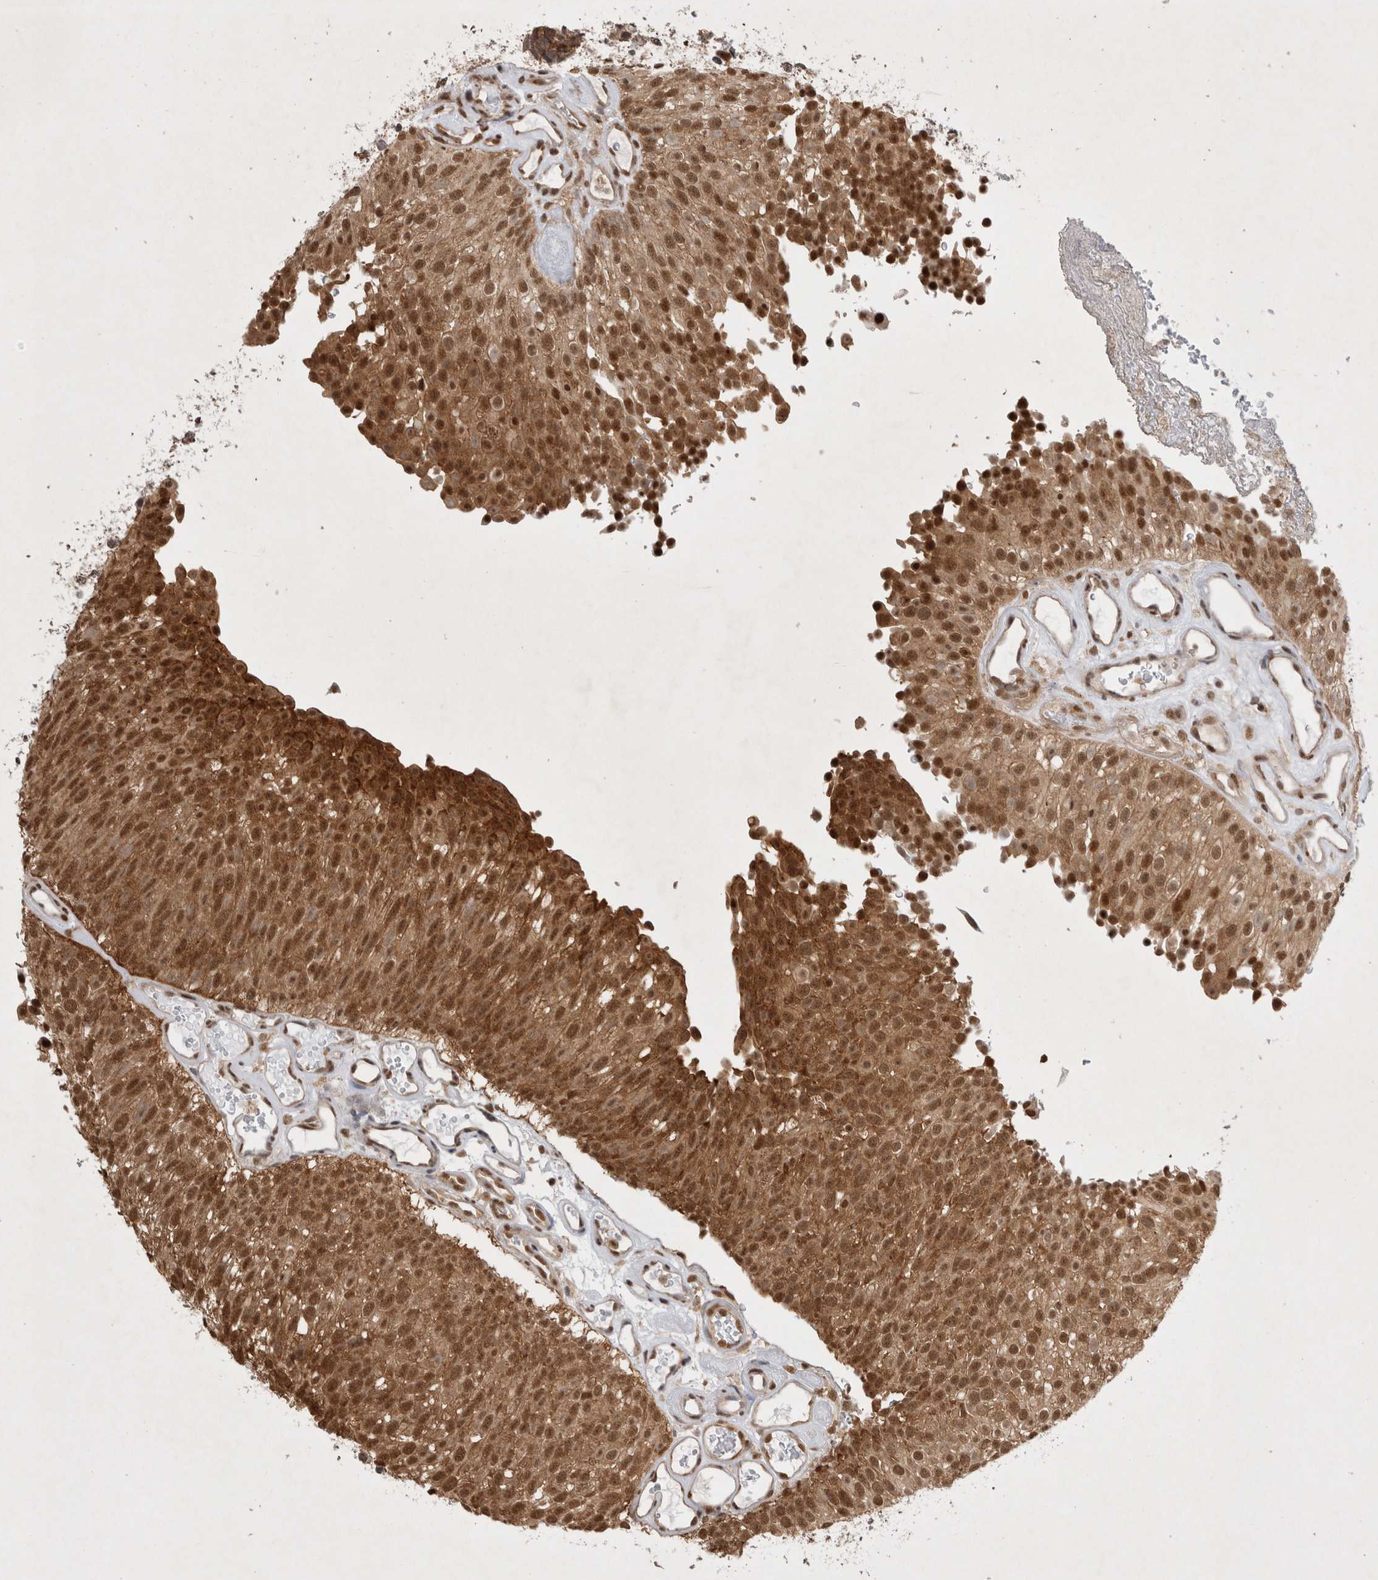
{"staining": {"intensity": "strong", "quantity": ">75%", "location": "cytoplasmic/membranous,nuclear"}, "tissue": "urothelial cancer", "cell_type": "Tumor cells", "image_type": "cancer", "snomed": [{"axis": "morphology", "description": "Urothelial carcinoma, Low grade"}, {"axis": "topography", "description": "Urinary bladder"}], "caption": "The image reveals staining of urothelial carcinoma (low-grade), revealing strong cytoplasmic/membranous and nuclear protein expression (brown color) within tumor cells.", "gene": "WIPF2", "patient": {"sex": "male", "age": 78}}